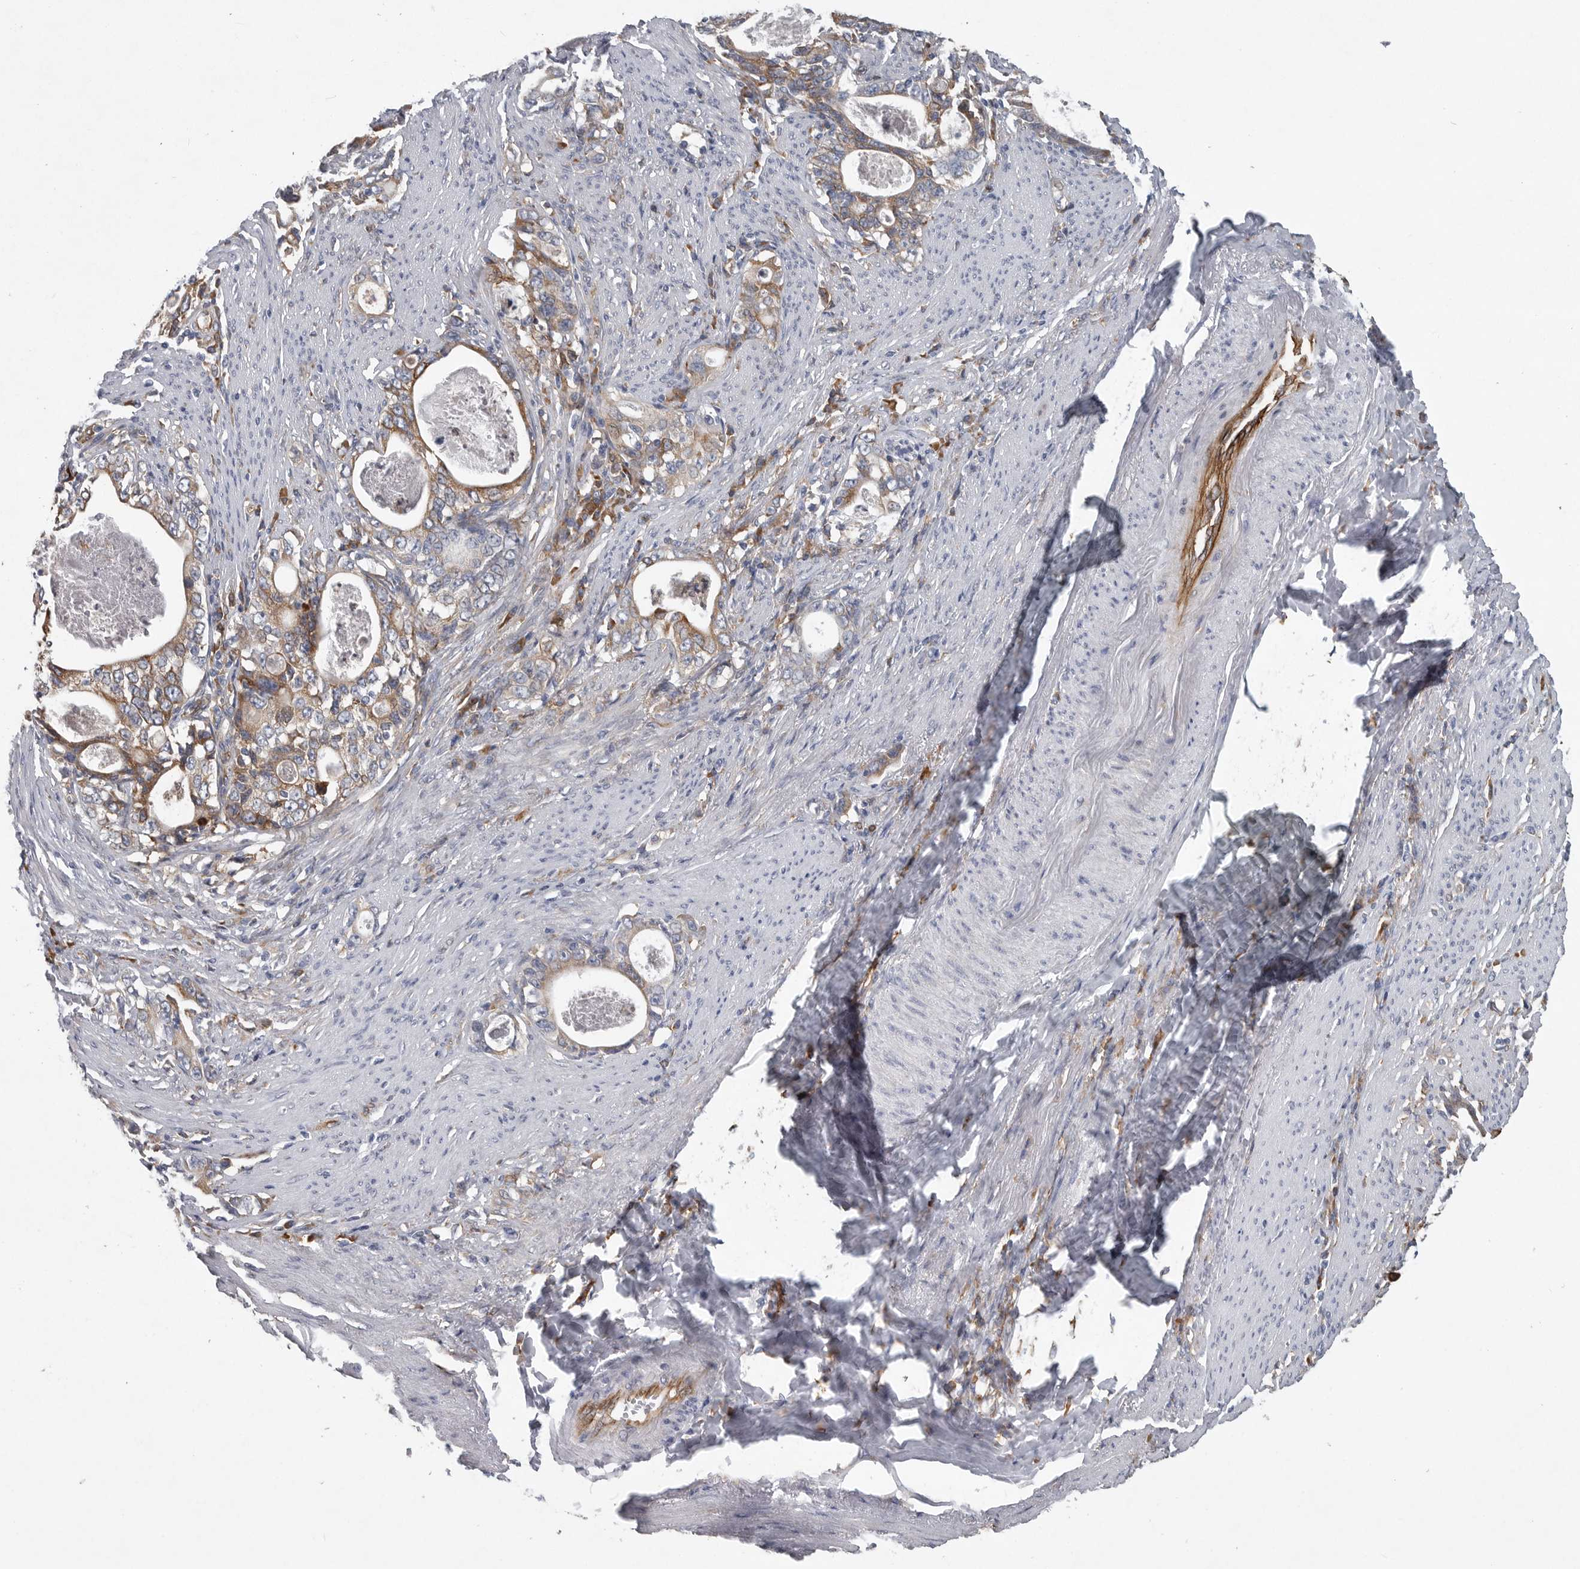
{"staining": {"intensity": "moderate", "quantity": ">75%", "location": "cytoplasmic/membranous"}, "tissue": "stomach cancer", "cell_type": "Tumor cells", "image_type": "cancer", "snomed": [{"axis": "morphology", "description": "Adenocarcinoma, NOS"}, {"axis": "topography", "description": "Stomach, lower"}], "caption": "Approximately >75% of tumor cells in human stomach adenocarcinoma exhibit moderate cytoplasmic/membranous protein expression as visualized by brown immunohistochemical staining.", "gene": "MINPP1", "patient": {"sex": "female", "age": 72}}